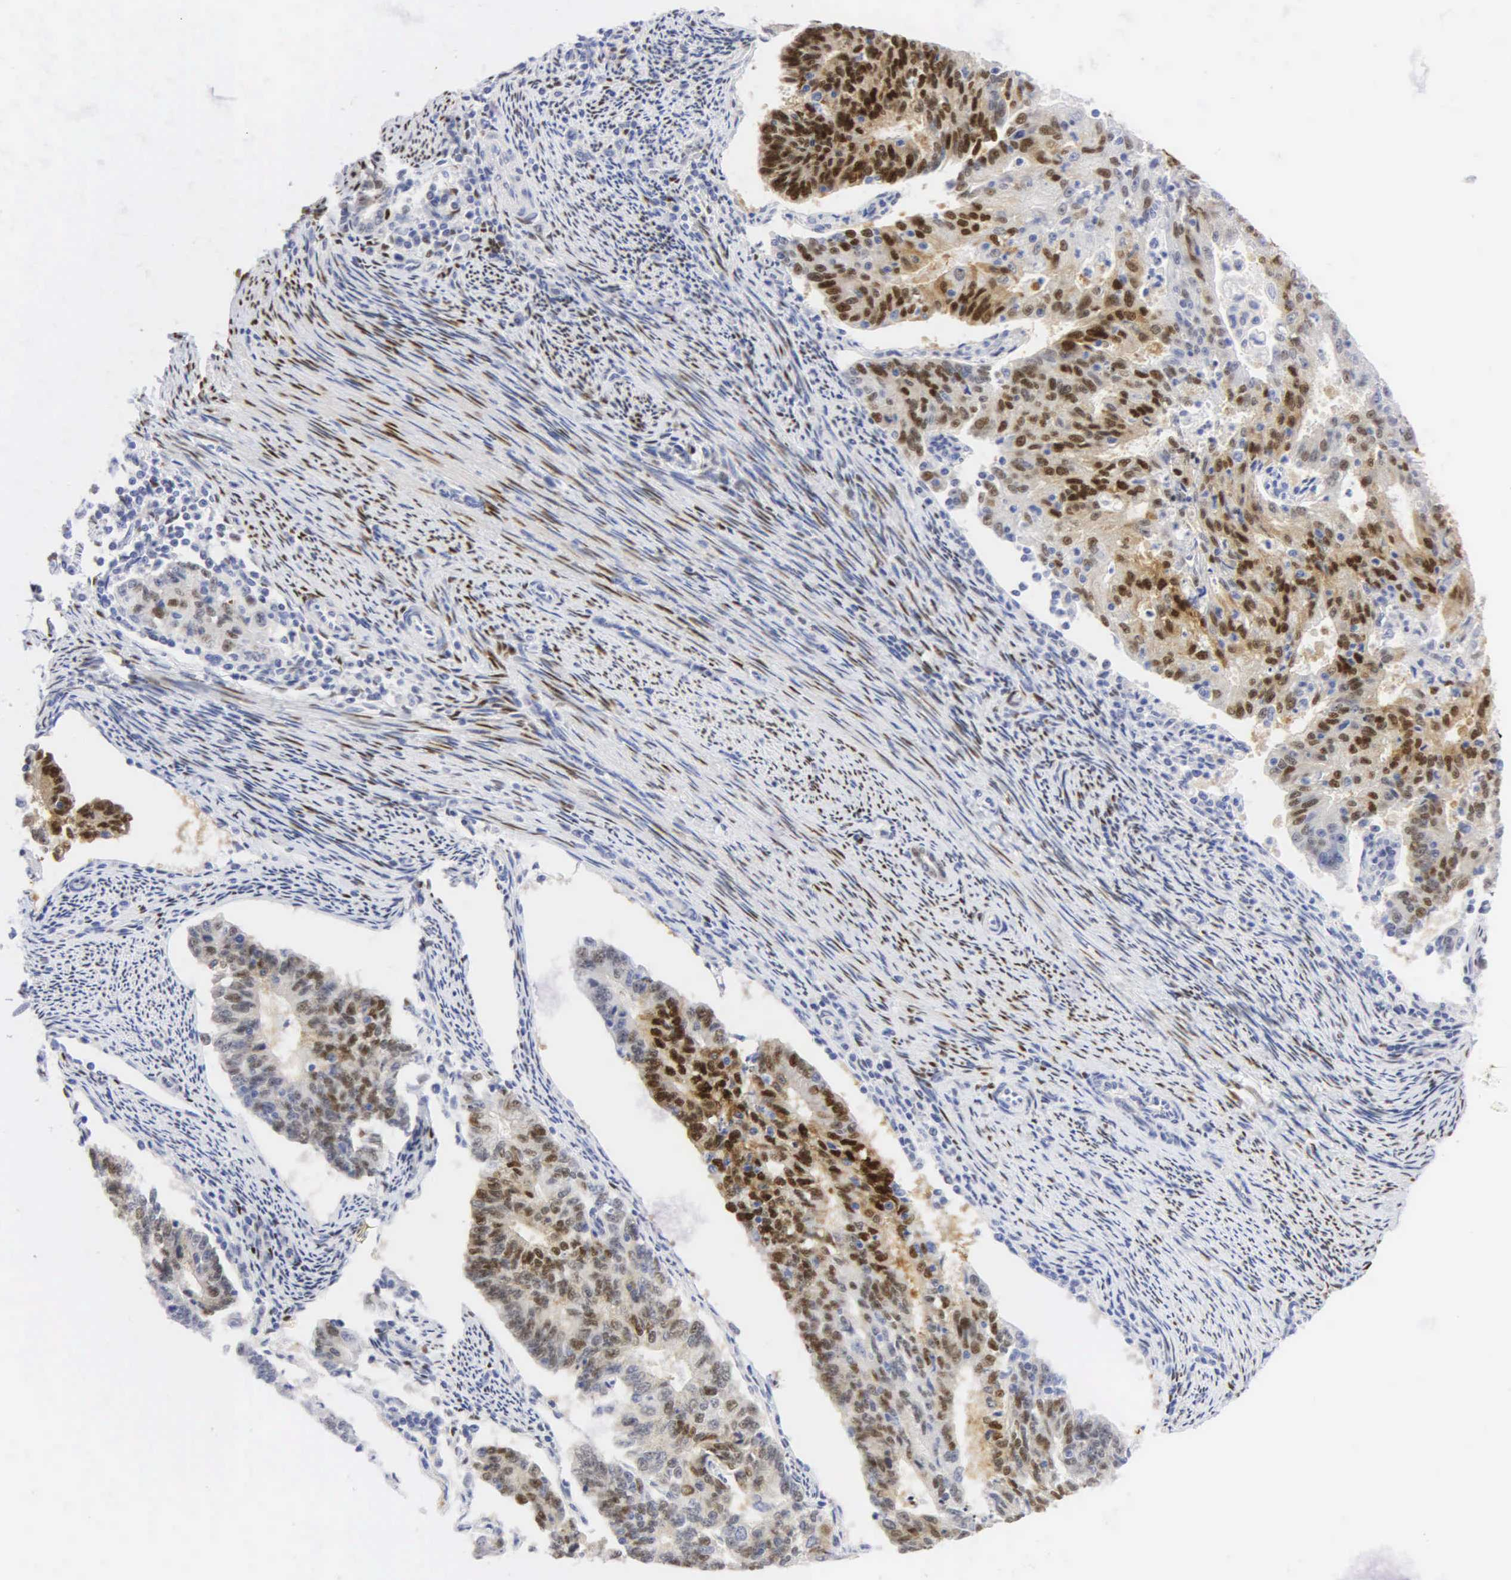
{"staining": {"intensity": "moderate", "quantity": ">75%", "location": "nuclear"}, "tissue": "endometrial cancer", "cell_type": "Tumor cells", "image_type": "cancer", "snomed": [{"axis": "morphology", "description": "Adenocarcinoma, NOS"}, {"axis": "topography", "description": "Endometrium"}], "caption": "The histopathology image shows immunohistochemical staining of endometrial cancer. There is moderate nuclear expression is appreciated in approximately >75% of tumor cells.", "gene": "PGR", "patient": {"sex": "female", "age": 56}}